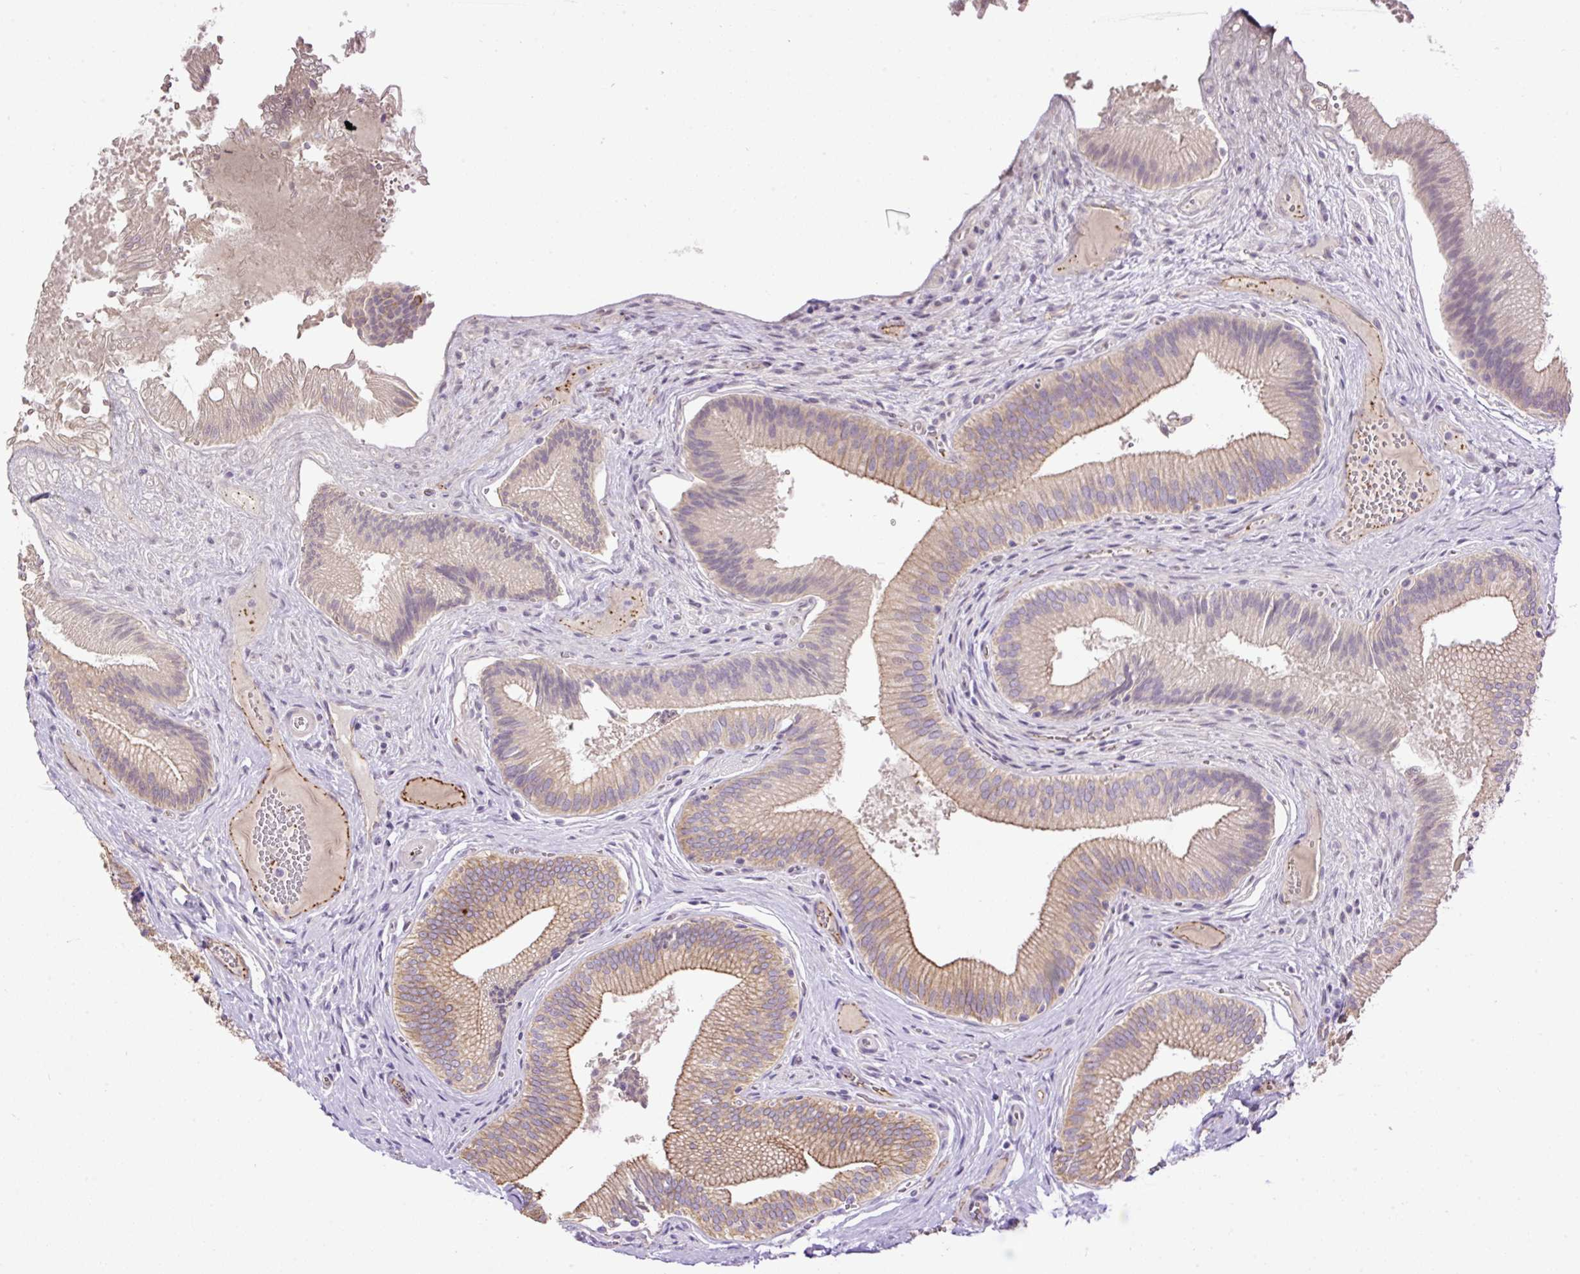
{"staining": {"intensity": "moderate", "quantity": "25%-75%", "location": "cytoplasmic/membranous"}, "tissue": "gallbladder", "cell_type": "Glandular cells", "image_type": "normal", "snomed": [{"axis": "morphology", "description": "Normal tissue, NOS"}, {"axis": "topography", "description": "Gallbladder"}], "caption": "DAB immunohistochemical staining of benign gallbladder reveals moderate cytoplasmic/membranous protein staining in approximately 25%-75% of glandular cells.", "gene": "MAGEB16", "patient": {"sex": "male", "age": 17}}